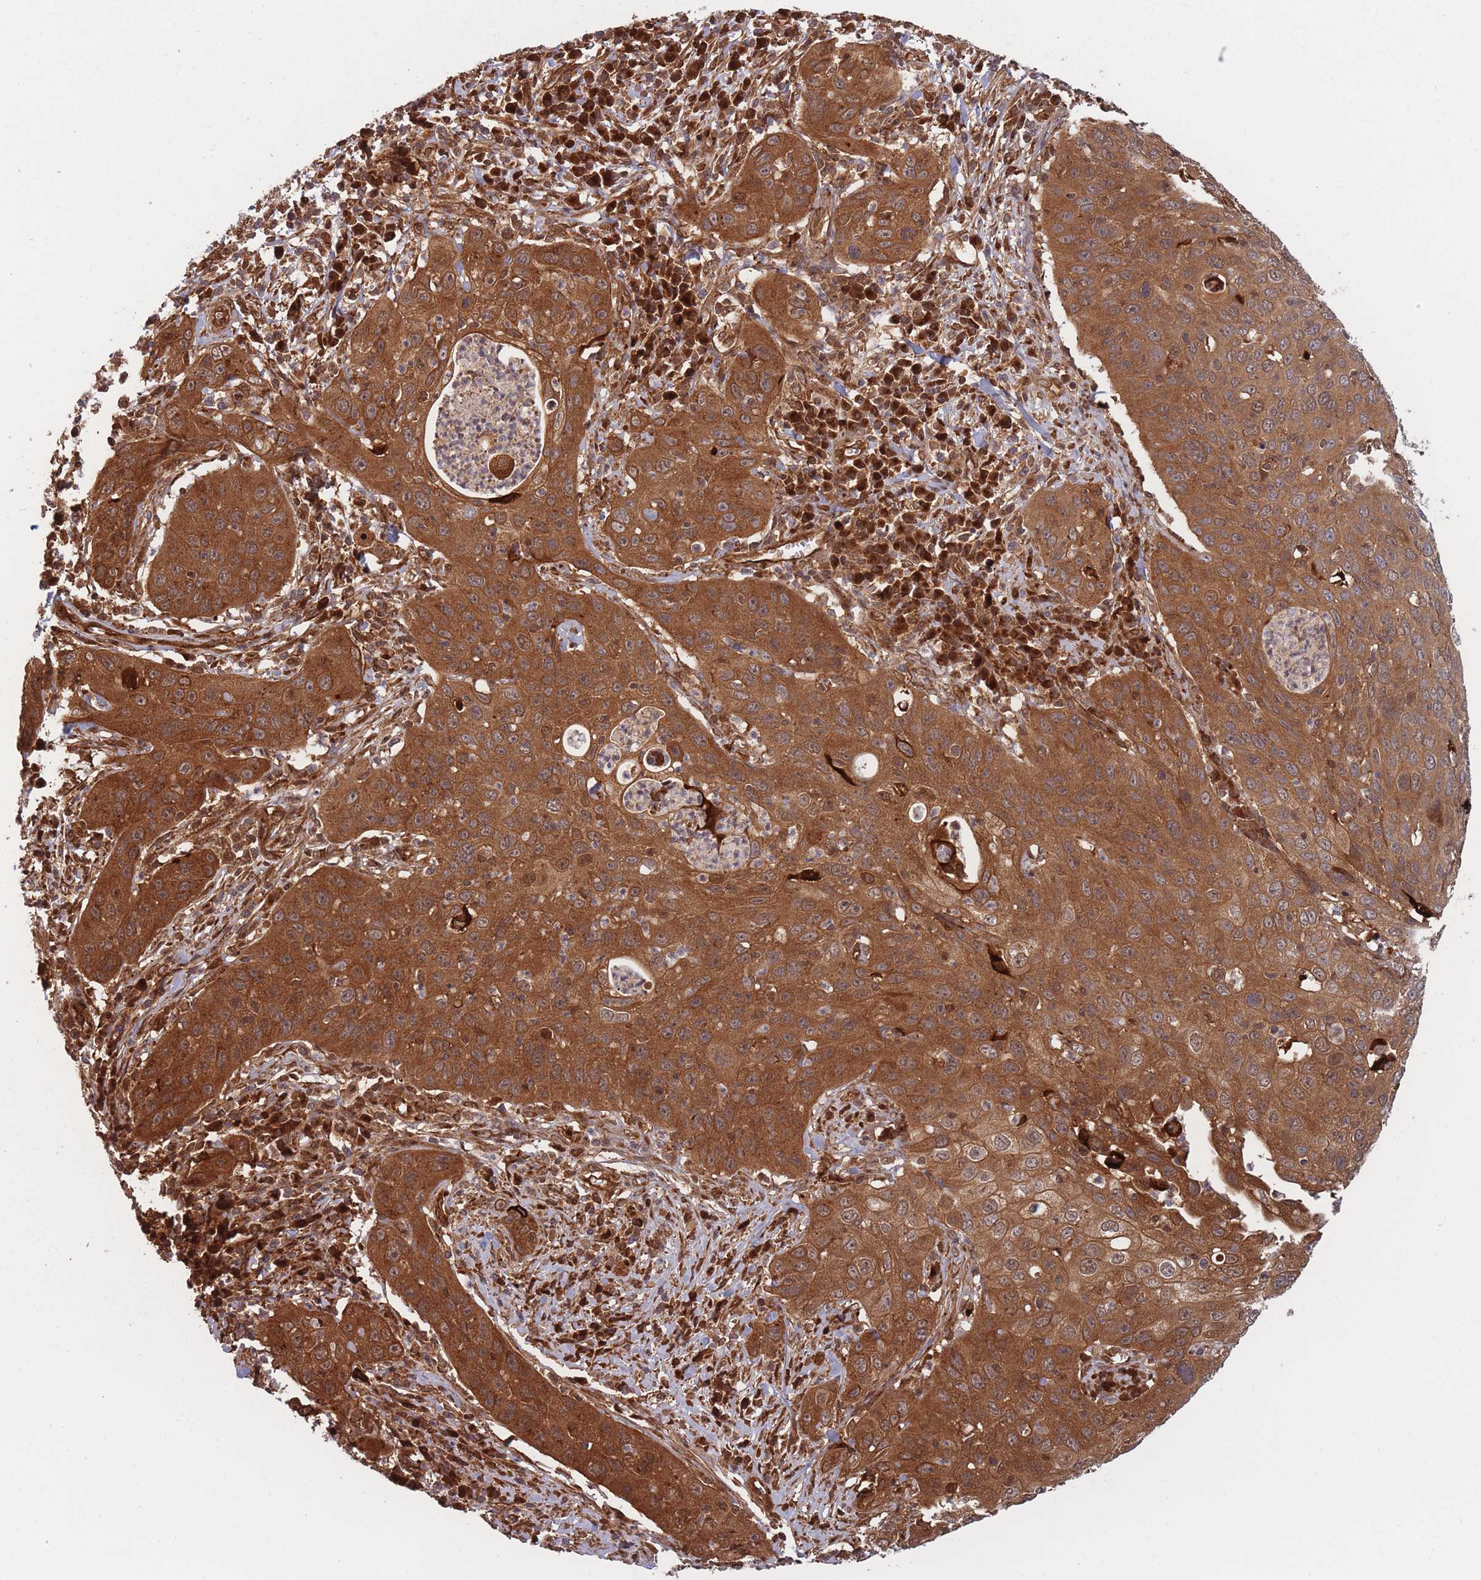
{"staining": {"intensity": "strong", "quantity": ">75%", "location": "cytoplasmic/membranous"}, "tissue": "cervical cancer", "cell_type": "Tumor cells", "image_type": "cancer", "snomed": [{"axis": "morphology", "description": "Squamous cell carcinoma, NOS"}, {"axis": "topography", "description": "Cervix"}], "caption": "There is high levels of strong cytoplasmic/membranous positivity in tumor cells of cervical cancer, as demonstrated by immunohistochemical staining (brown color).", "gene": "PODXL2", "patient": {"sex": "female", "age": 36}}